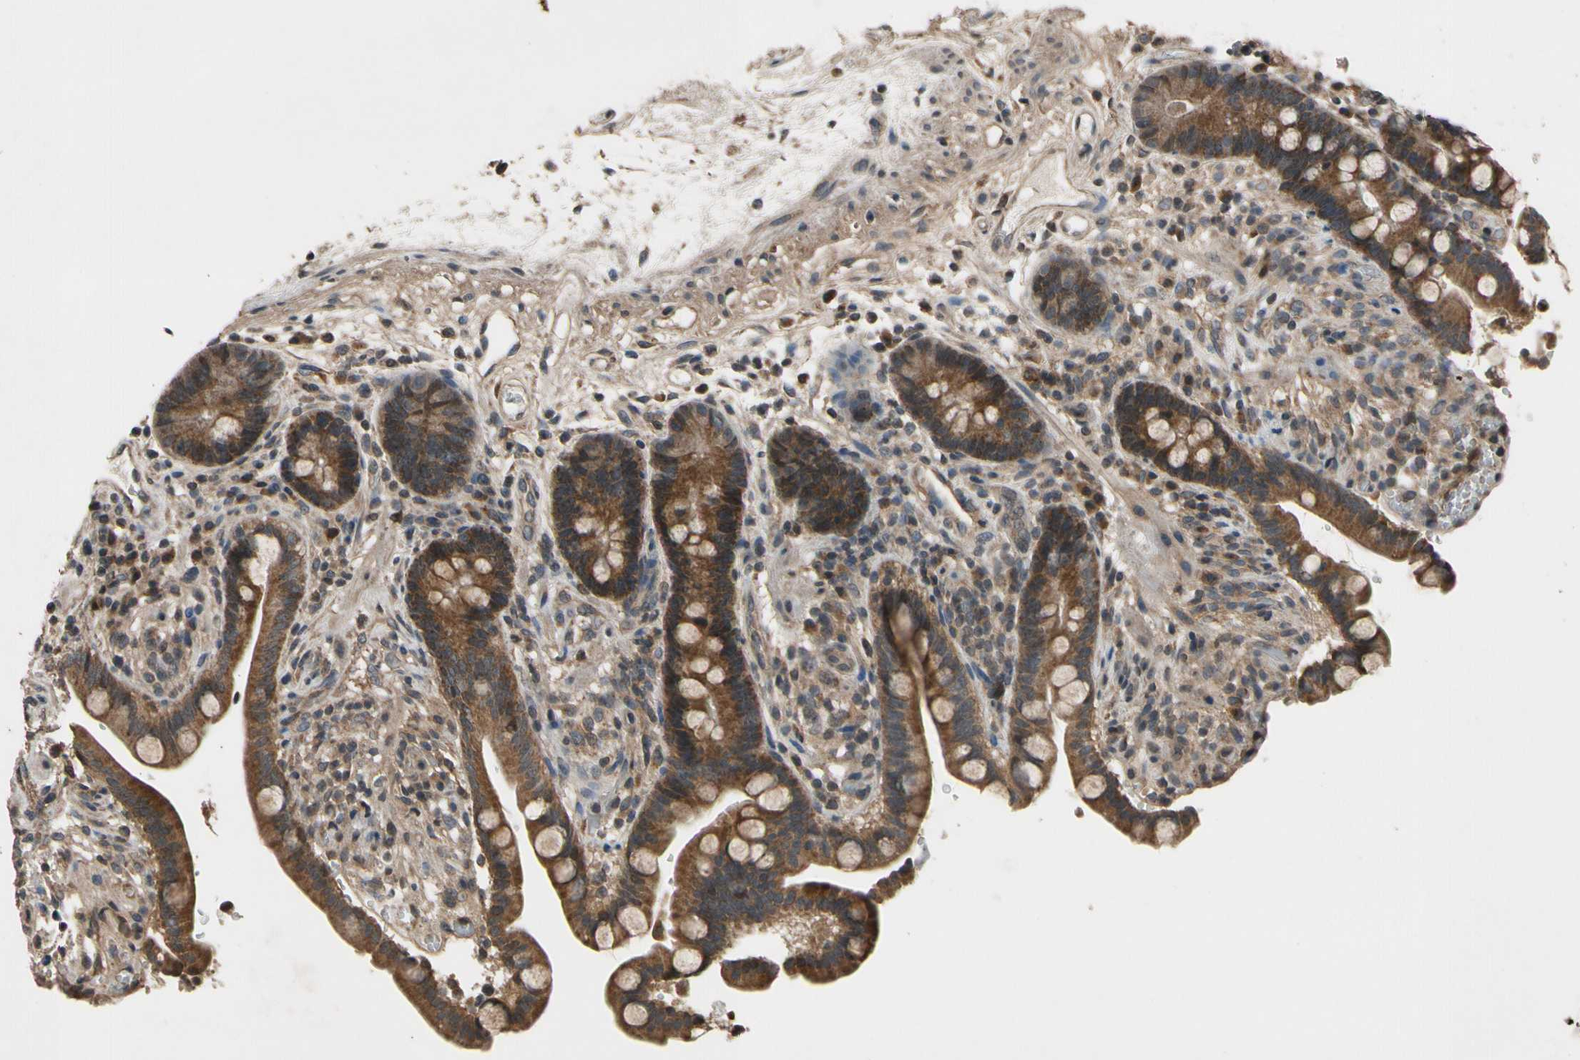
{"staining": {"intensity": "moderate", "quantity": ">75%", "location": "cytoplasmic/membranous"}, "tissue": "colon", "cell_type": "Endothelial cells", "image_type": "normal", "snomed": [{"axis": "morphology", "description": "Normal tissue, NOS"}, {"axis": "topography", "description": "Colon"}], "caption": "Moderate cytoplasmic/membranous positivity for a protein is appreciated in about >75% of endothelial cells of unremarkable colon using IHC.", "gene": "MBTPS2", "patient": {"sex": "male", "age": 73}}